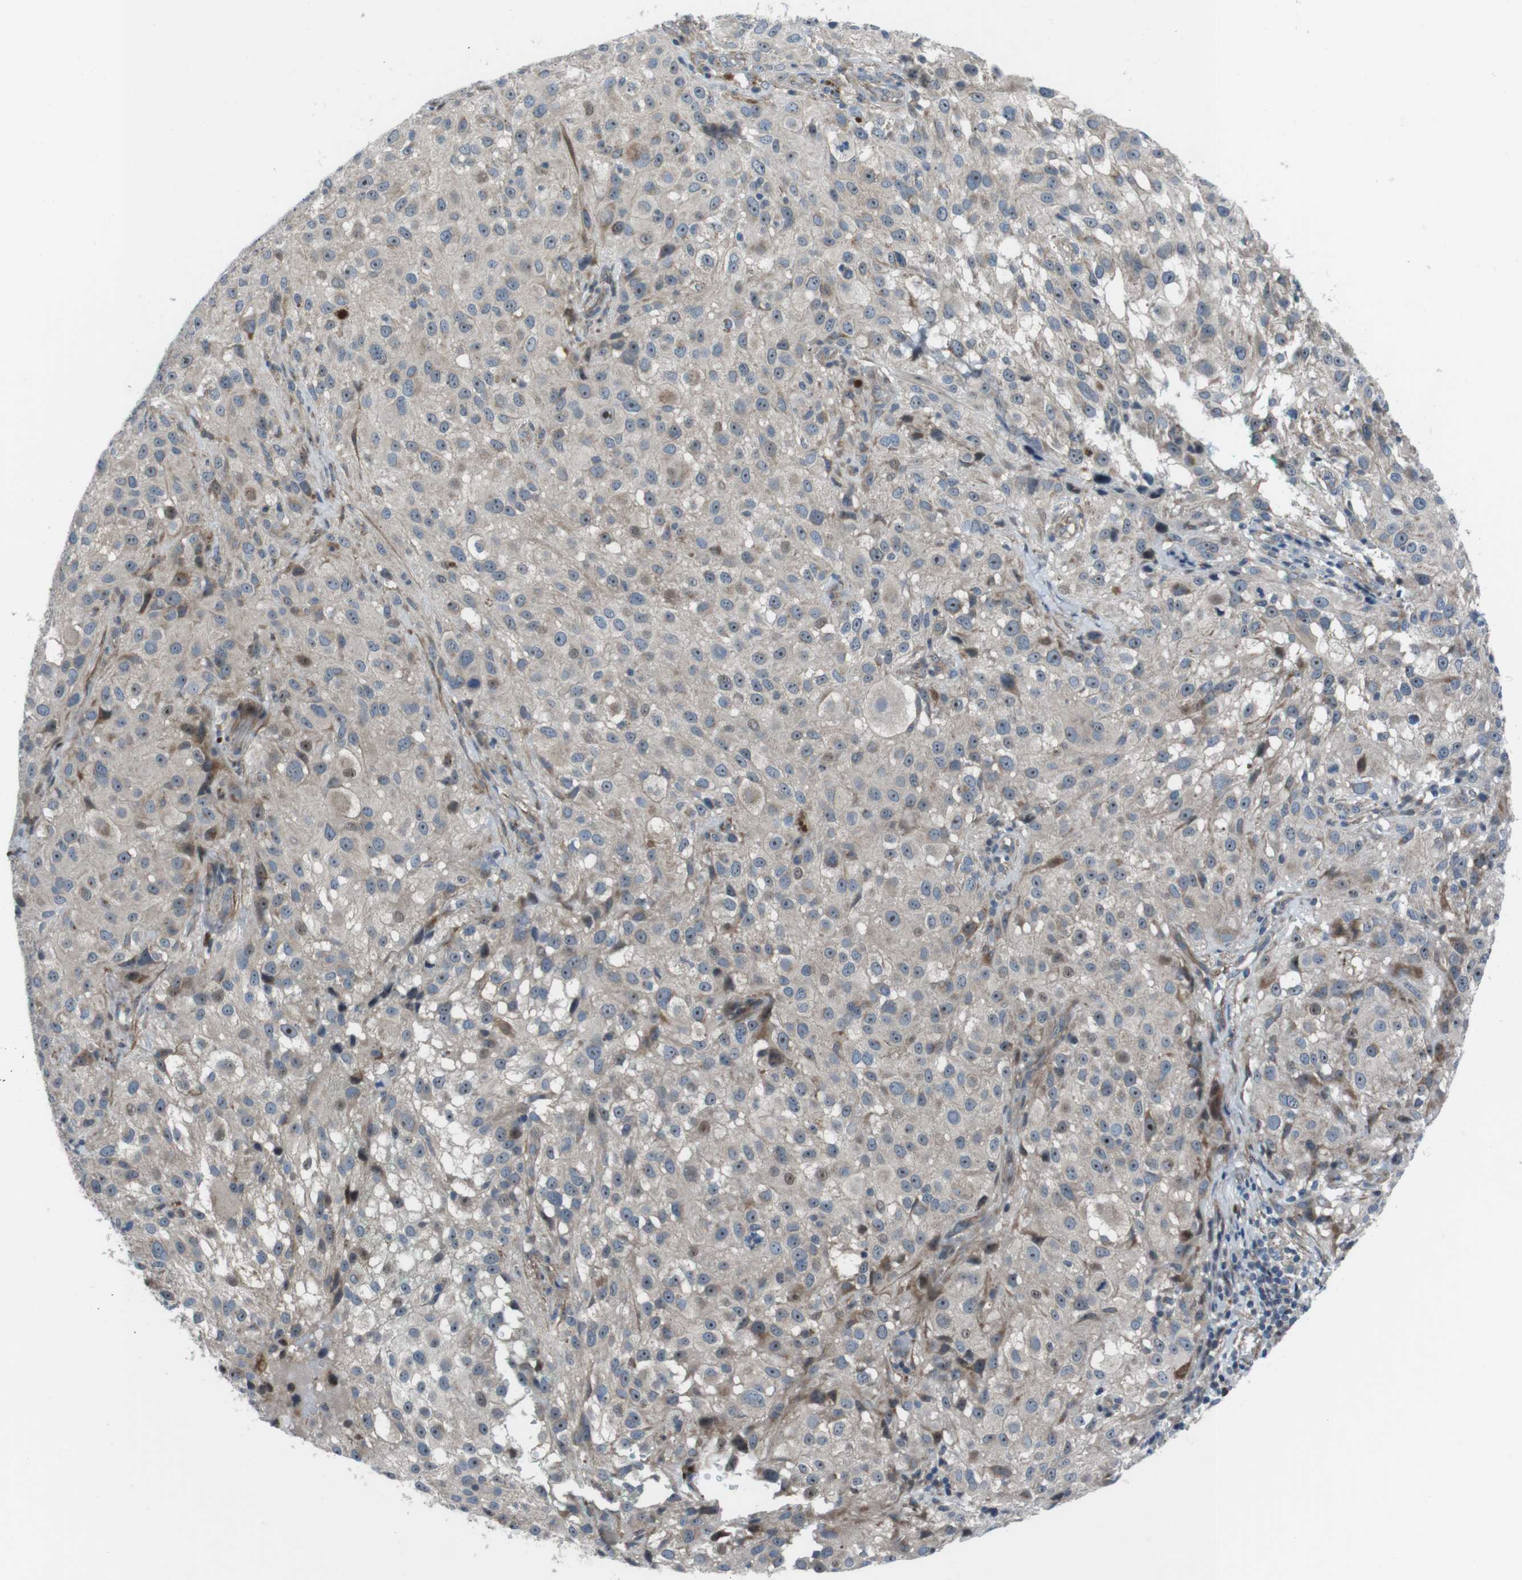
{"staining": {"intensity": "weak", "quantity": "25%-75%", "location": "cytoplasmic/membranous"}, "tissue": "melanoma", "cell_type": "Tumor cells", "image_type": "cancer", "snomed": [{"axis": "morphology", "description": "Necrosis, NOS"}, {"axis": "morphology", "description": "Malignant melanoma, NOS"}, {"axis": "topography", "description": "Skin"}], "caption": "The photomicrograph exhibits staining of melanoma, revealing weak cytoplasmic/membranous protein staining (brown color) within tumor cells.", "gene": "FAM174B", "patient": {"sex": "female", "age": 87}}